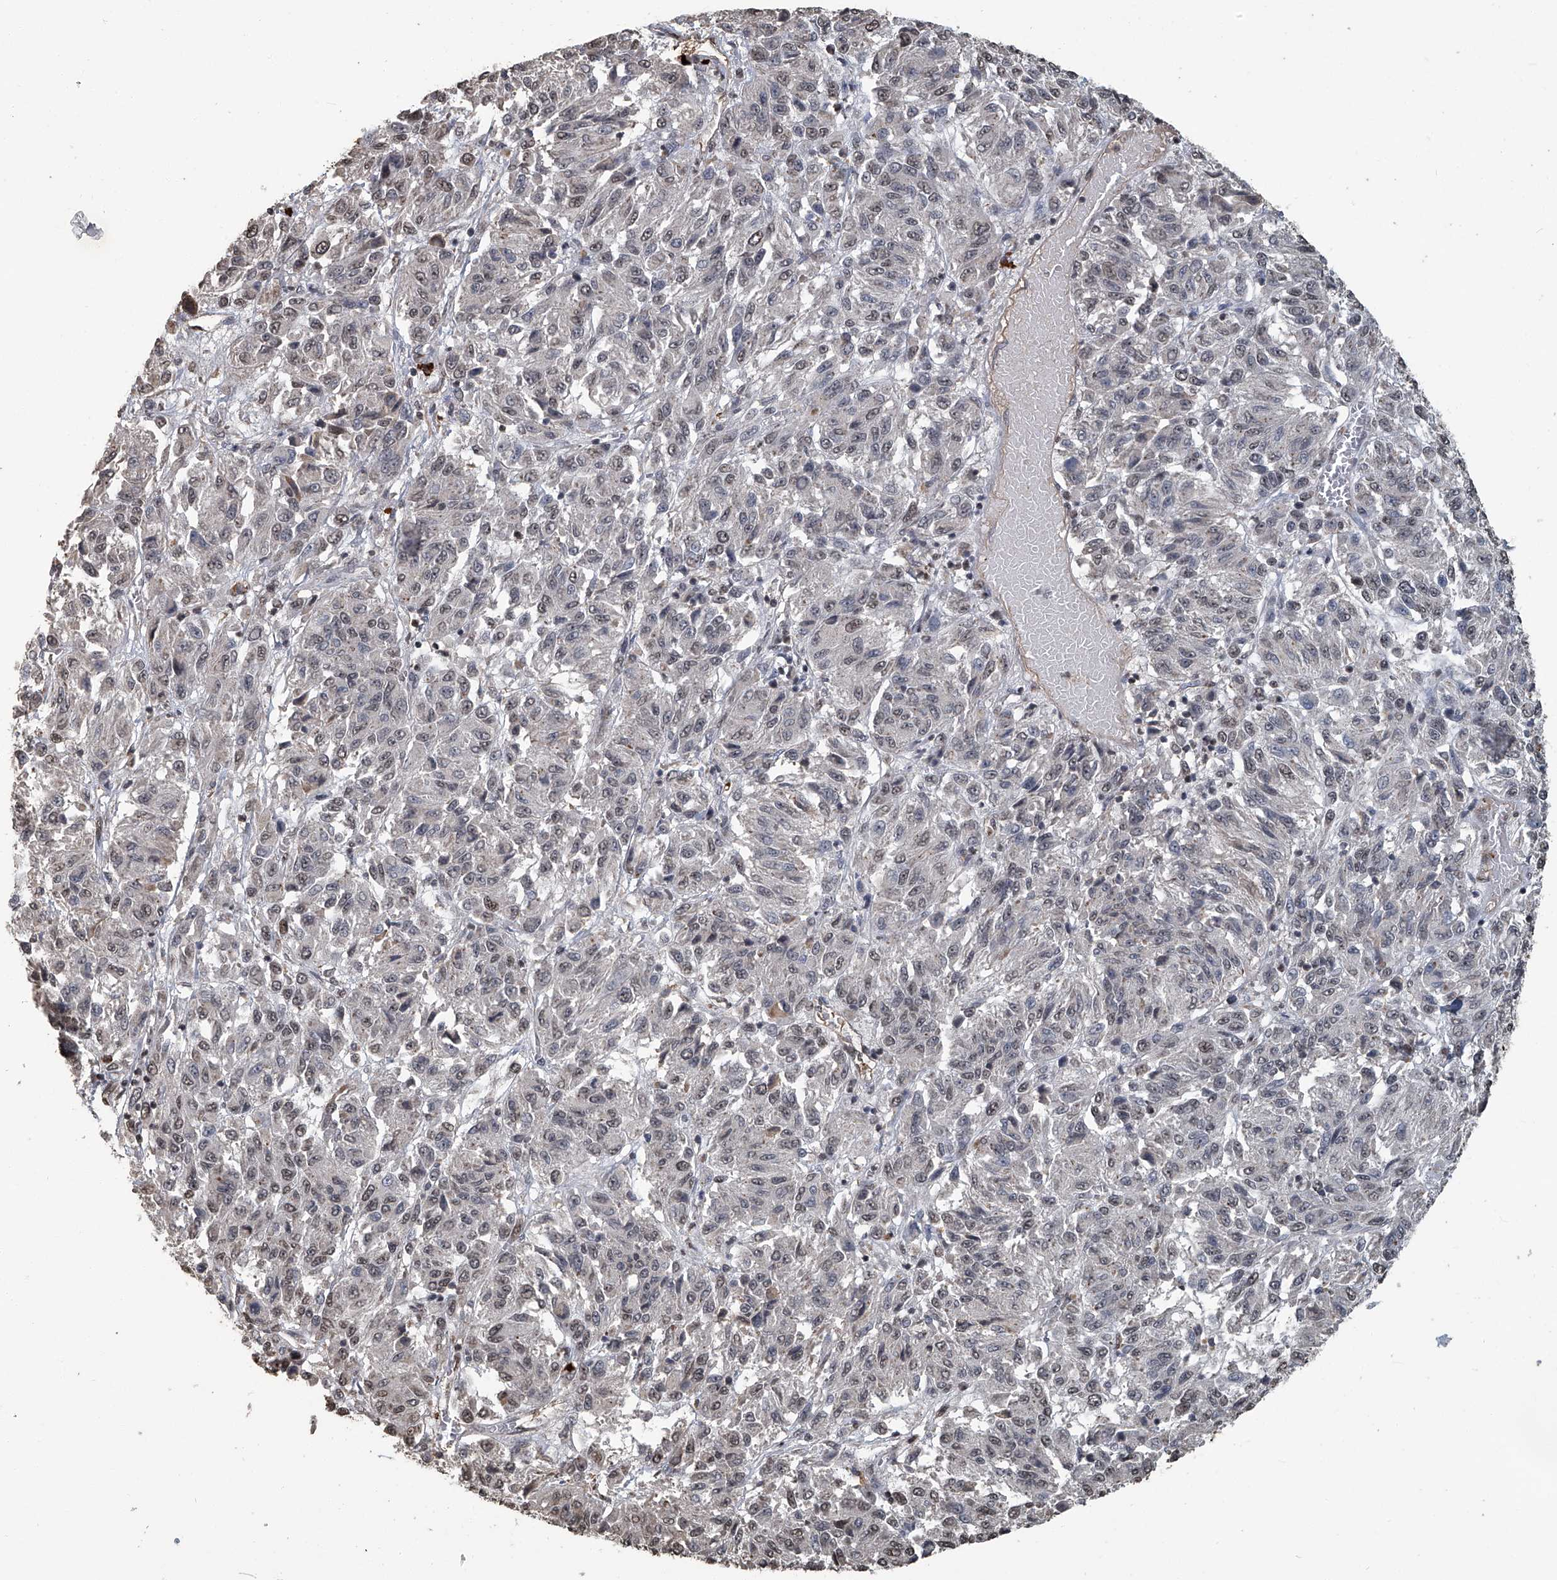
{"staining": {"intensity": "negative", "quantity": "none", "location": "none"}, "tissue": "melanoma", "cell_type": "Tumor cells", "image_type": "cancer", "snomed": [{"axis": "morphology", "description": "Malignant melanoma, Metastatic site"}, {"axis": "topography", "description": "Lung"}], "caption": "IHC photomicrograph of malignant melanoma (metastatic site) stained for a protein (brown), which displays no expression in tumor cells.", "gene": "GPR132", "patient": {"sex": "male", "age": 64}}